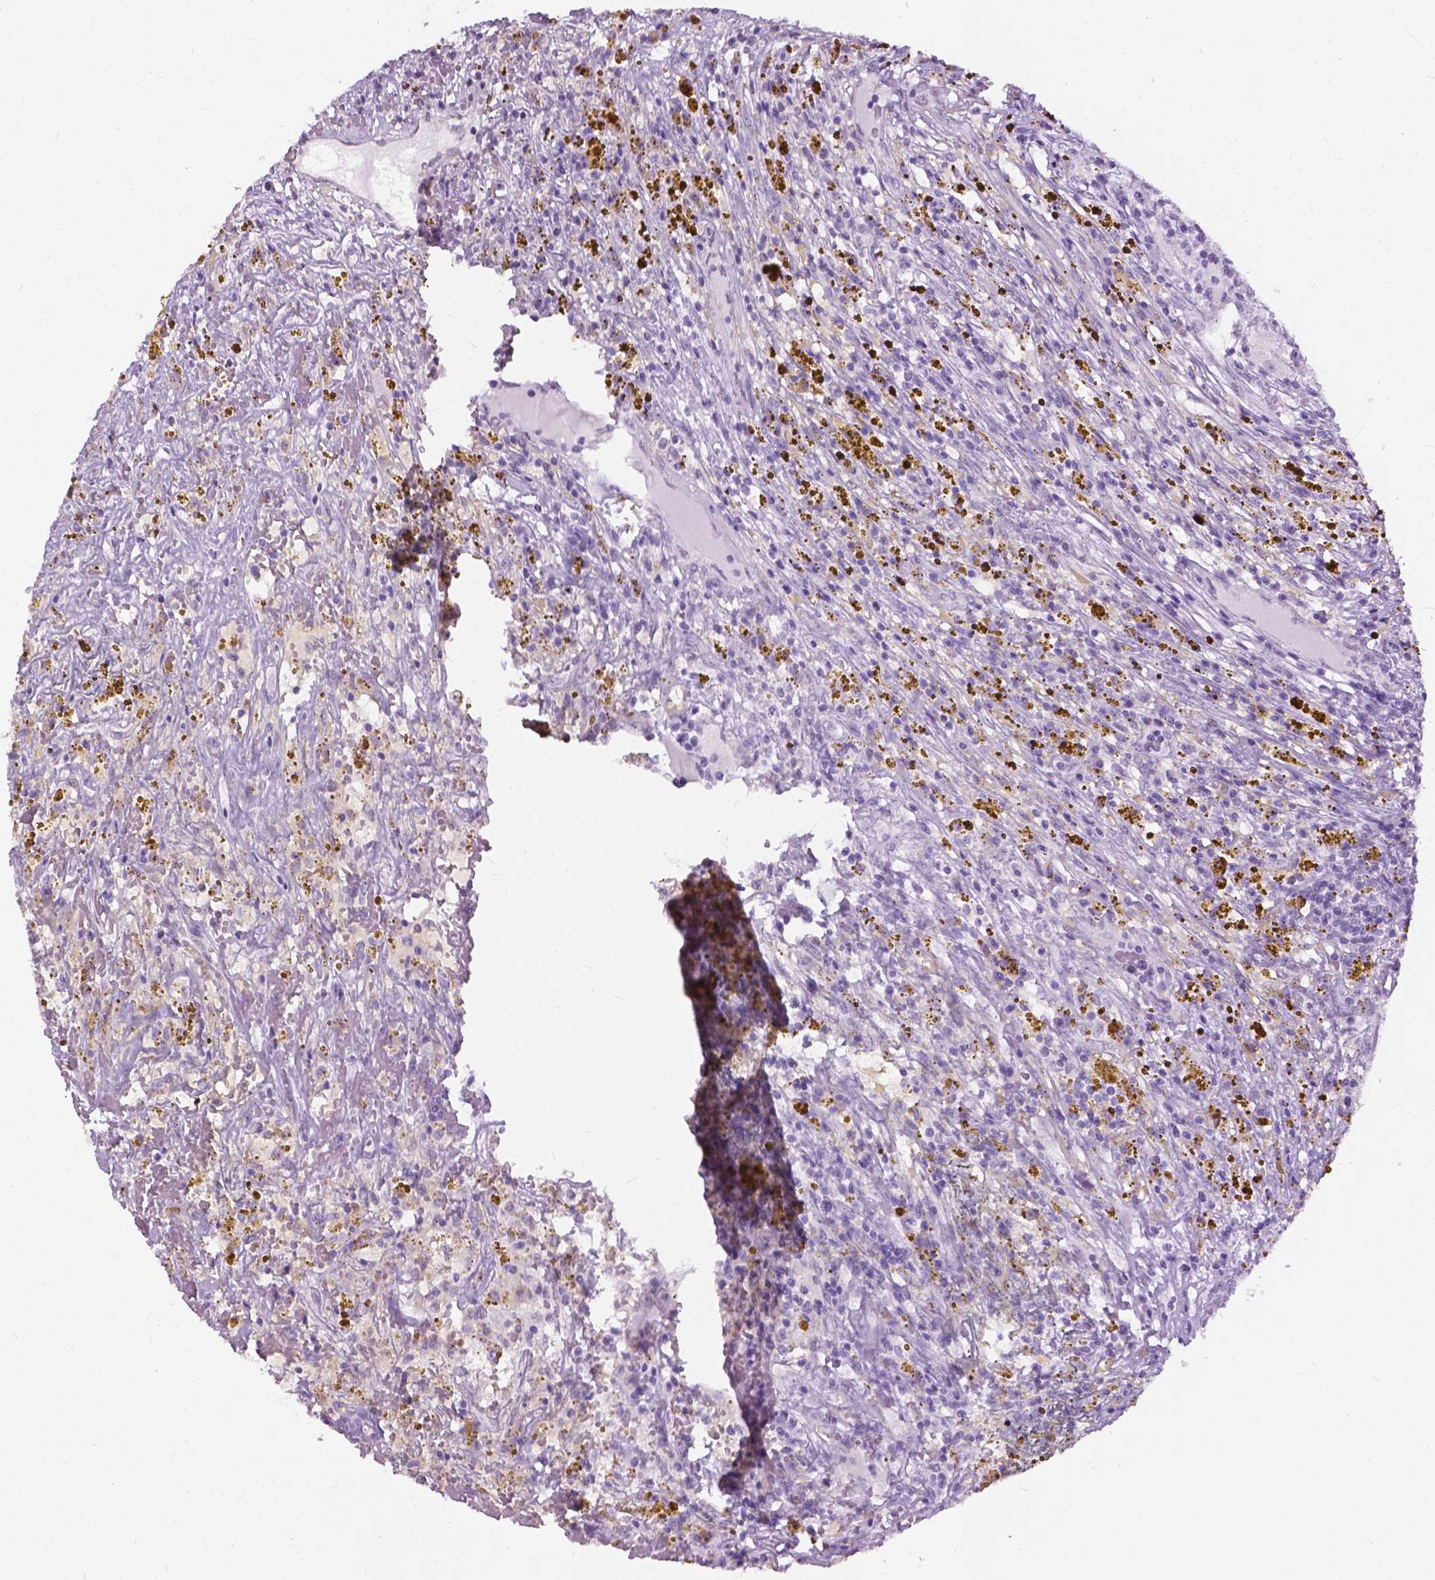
{"staining": {"intensity": "negative", "quantity": "none", "location": "none"}, "tissue": "renal cancer", "cell_type": "Tumor cells", "image_type": "cancer", "snomed": [{"axis": "morphology", "description": "Adenocarcinoma, NOS"}, {"axis": "topography", "description": "Kidney"}], "caption": "IHC micrograph of neoplastic tissue: renal adenocarcinoma stained with DAB (3,3'-diaminobenzidine) demonstrates no significant protein expression in tumor cells. (DAB IHC visualized using brightfield microscopy, high magnification).", "gene": "GPR37L1", "patient": {"sex": "female", "age": 67}}